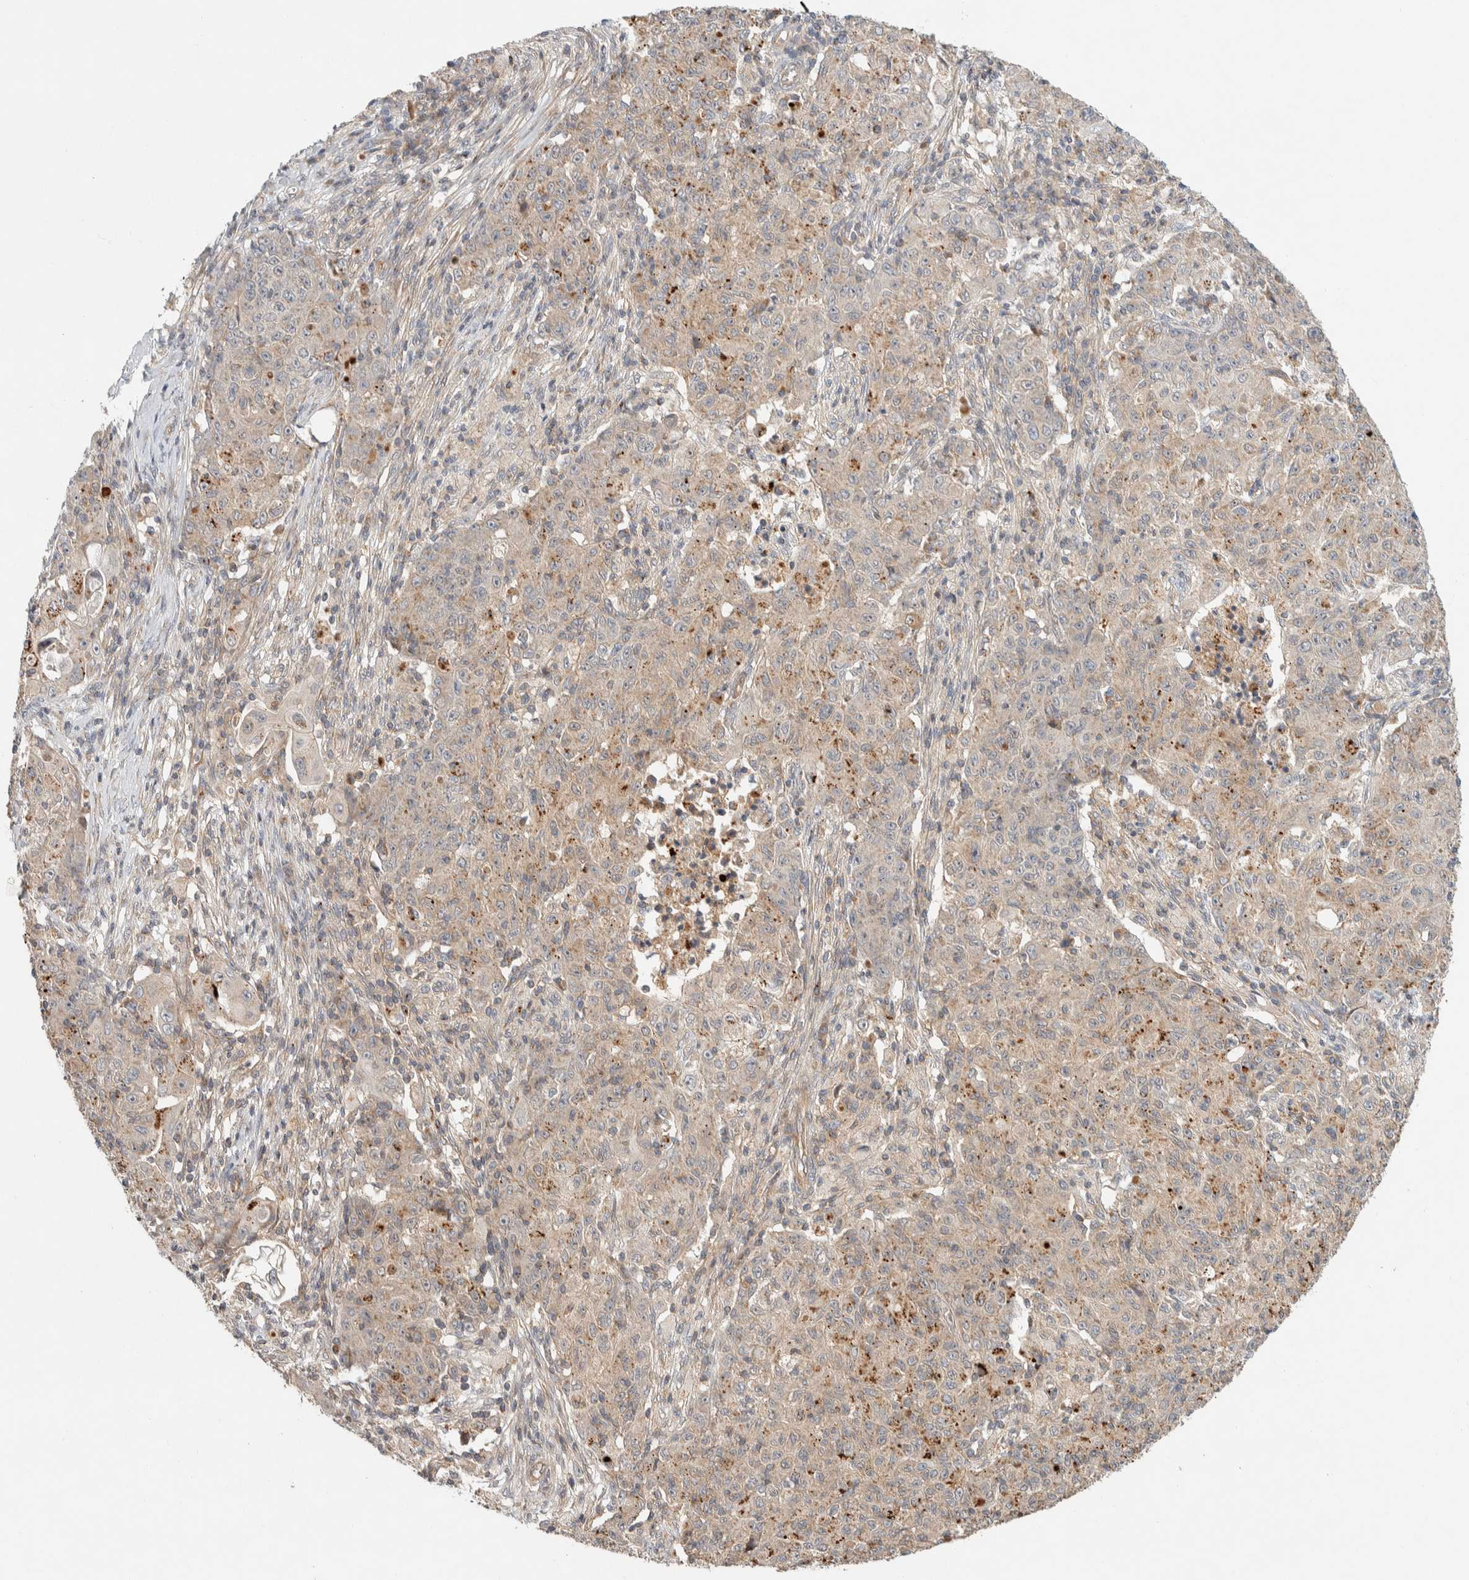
{"staining": {"intensity": "weak", "quantity": ">75%", "location": "cytoplasmic/membranous"}, "tissue": "ovarian cancer", "cell_type": "Tumor cells", "image_type": "cancer", "snomed": [{"axis": "morphology", "description": "Carcinoma, endometroid"}, {"axis": "topography", "description": "Ovary"}], "caption": "Weak cytoplasmic/membranous positivity for a protein is present in approximately >75% of tumor cells of ovarian cancer using immunohistochemistry.", "gene": "KIF9", "patient": {"sex": "female", "age": 42}}